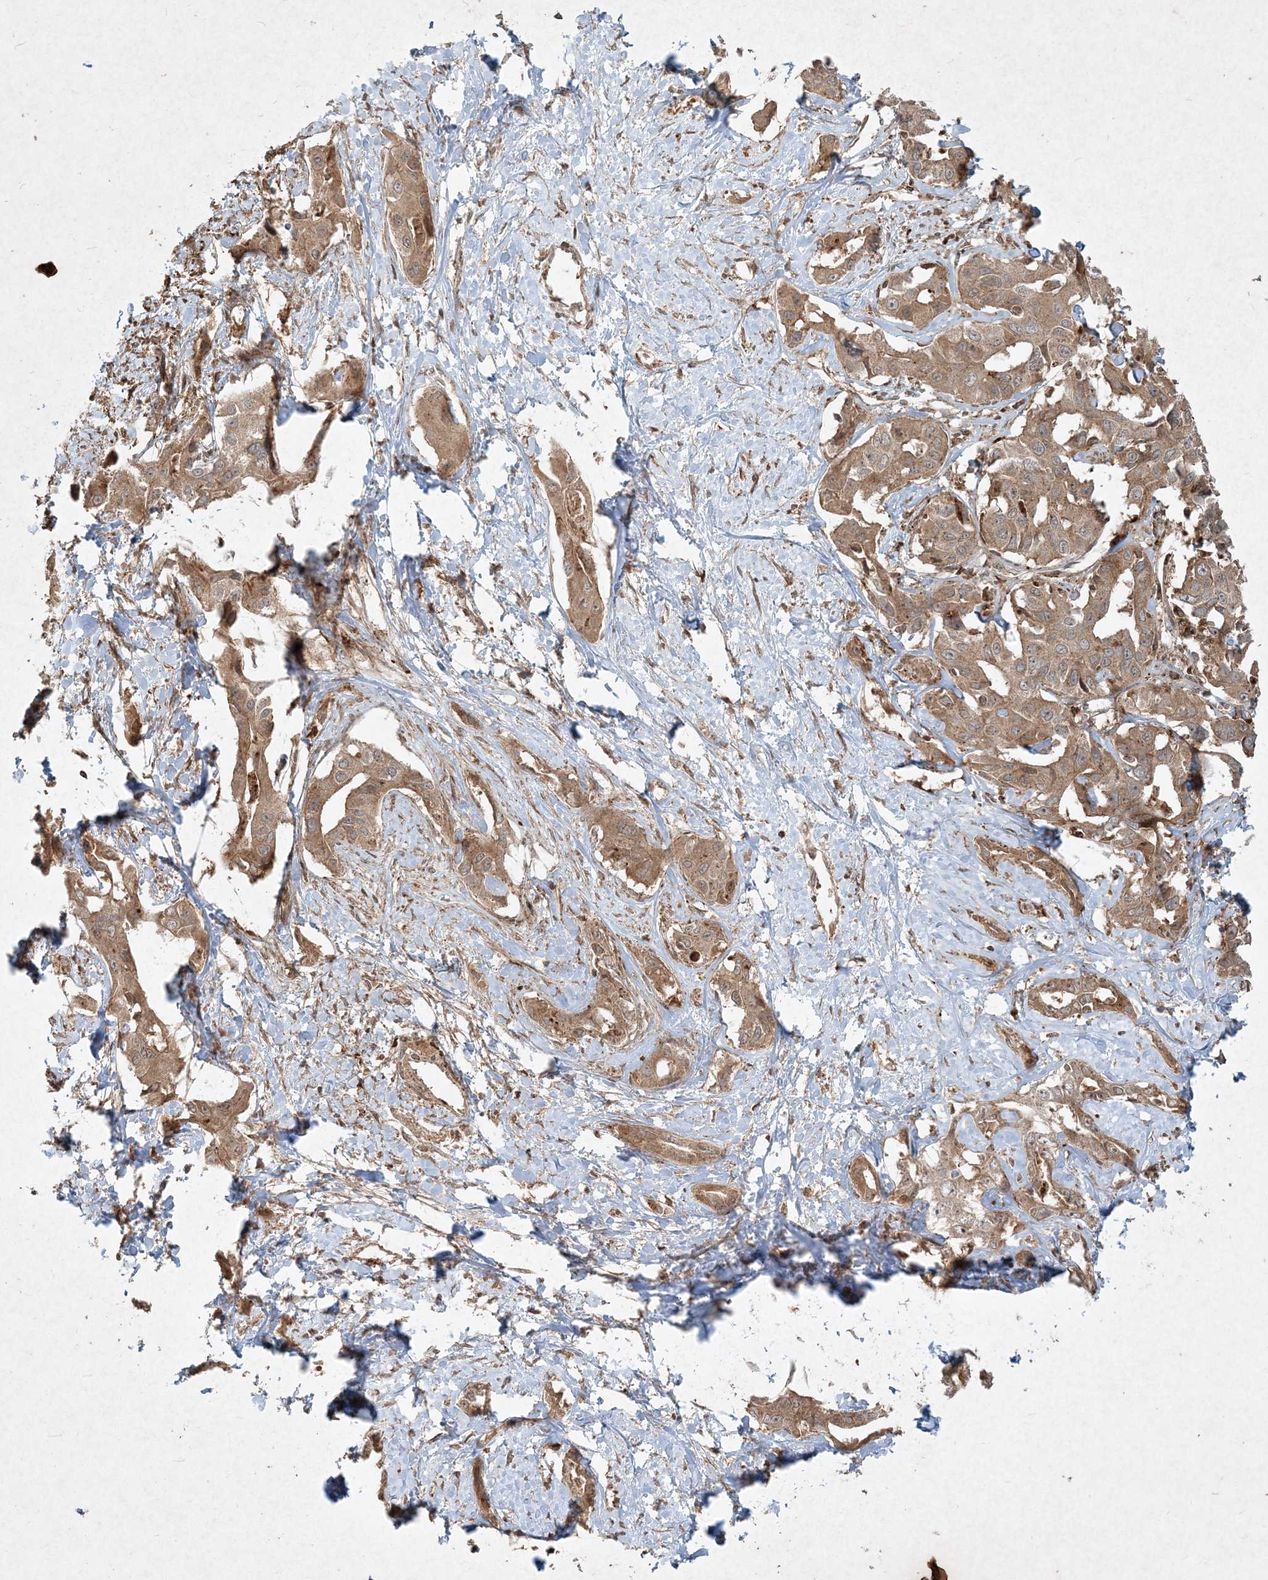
{"staining": {"intensity": "moderate", "quantity": ">75%", "location": "cytoplasmic/membranous"}, "tissue": "liver cancer", "cell_type": "Tumor cells", "image_type": "cancer", "snomed": [{"axis": "morphology", "description": "Cholangiocarcinoma"}, {"axis": "topography", "description": "Liver"}], "caption": "Protein expression analysis of human liver cholangiocarcinoma reveals moderate cytoplasmic/membranous expression in about >75% of tumor cells.", "gene": "NARS1", "patient": {"sex": "male", "age": 59}}